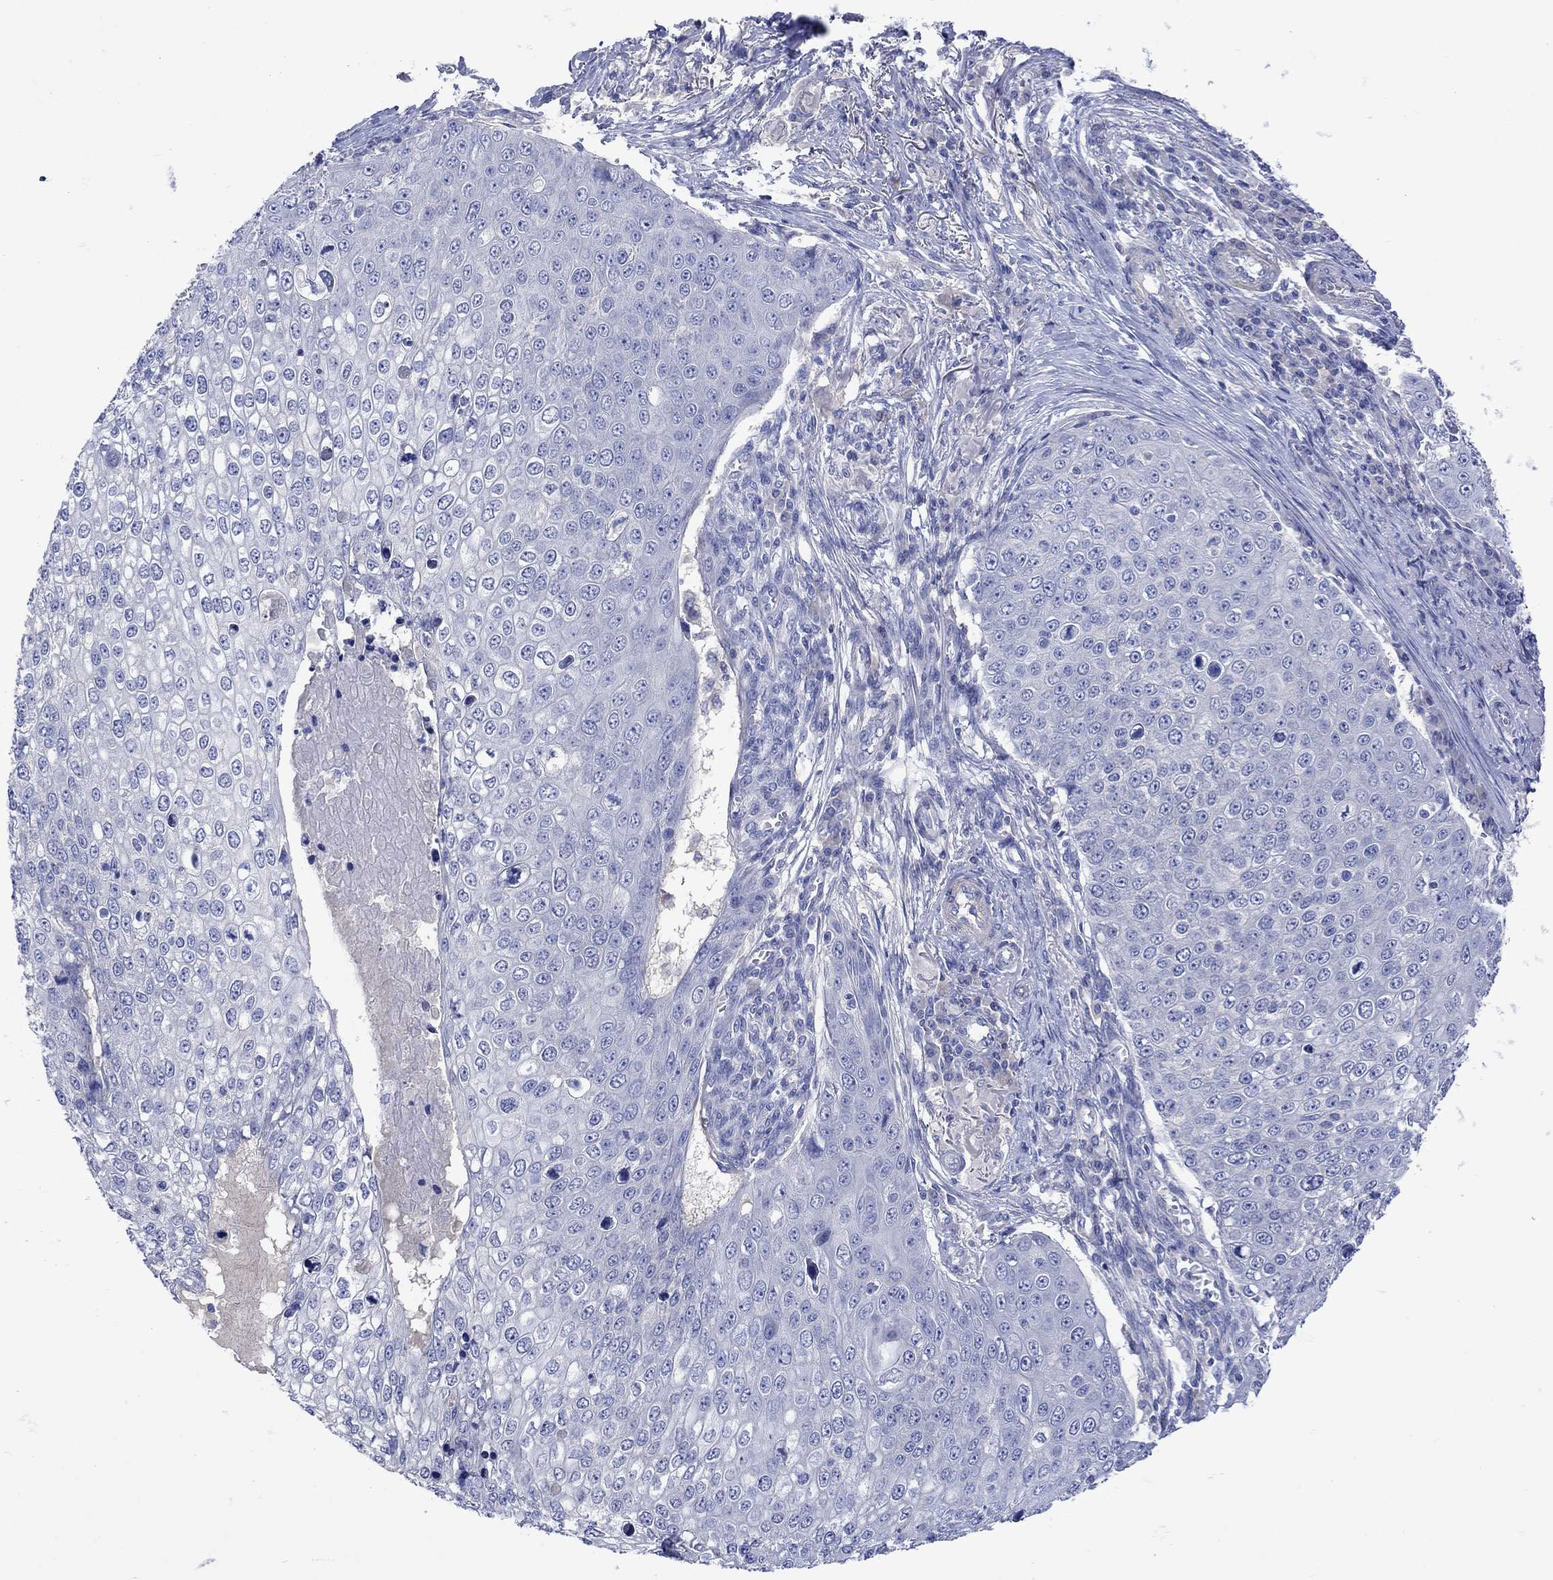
{"staining": {"intensity": "negative", "quantity": "none", "location": "none"}, "tissue": "skin cancer", "cell_type": "Tumor cells", "image_type": "cancer", "snomed": [{"axis": "morphology", "description": "Squamous cell carcinoma, NOS"}, {"axis": "topography", "description": "Skin"}], "caption": "High power microscopy photomicrograph of an immunohistochemistry (IHC) image of skin cancer (squamous cell carcinoma), revealing no significant expression in tumor cells. (IHC, brightfield microscopy, high magnification).", "gene": "MSI1", "patient": {"sex": "male", "age": 71}}